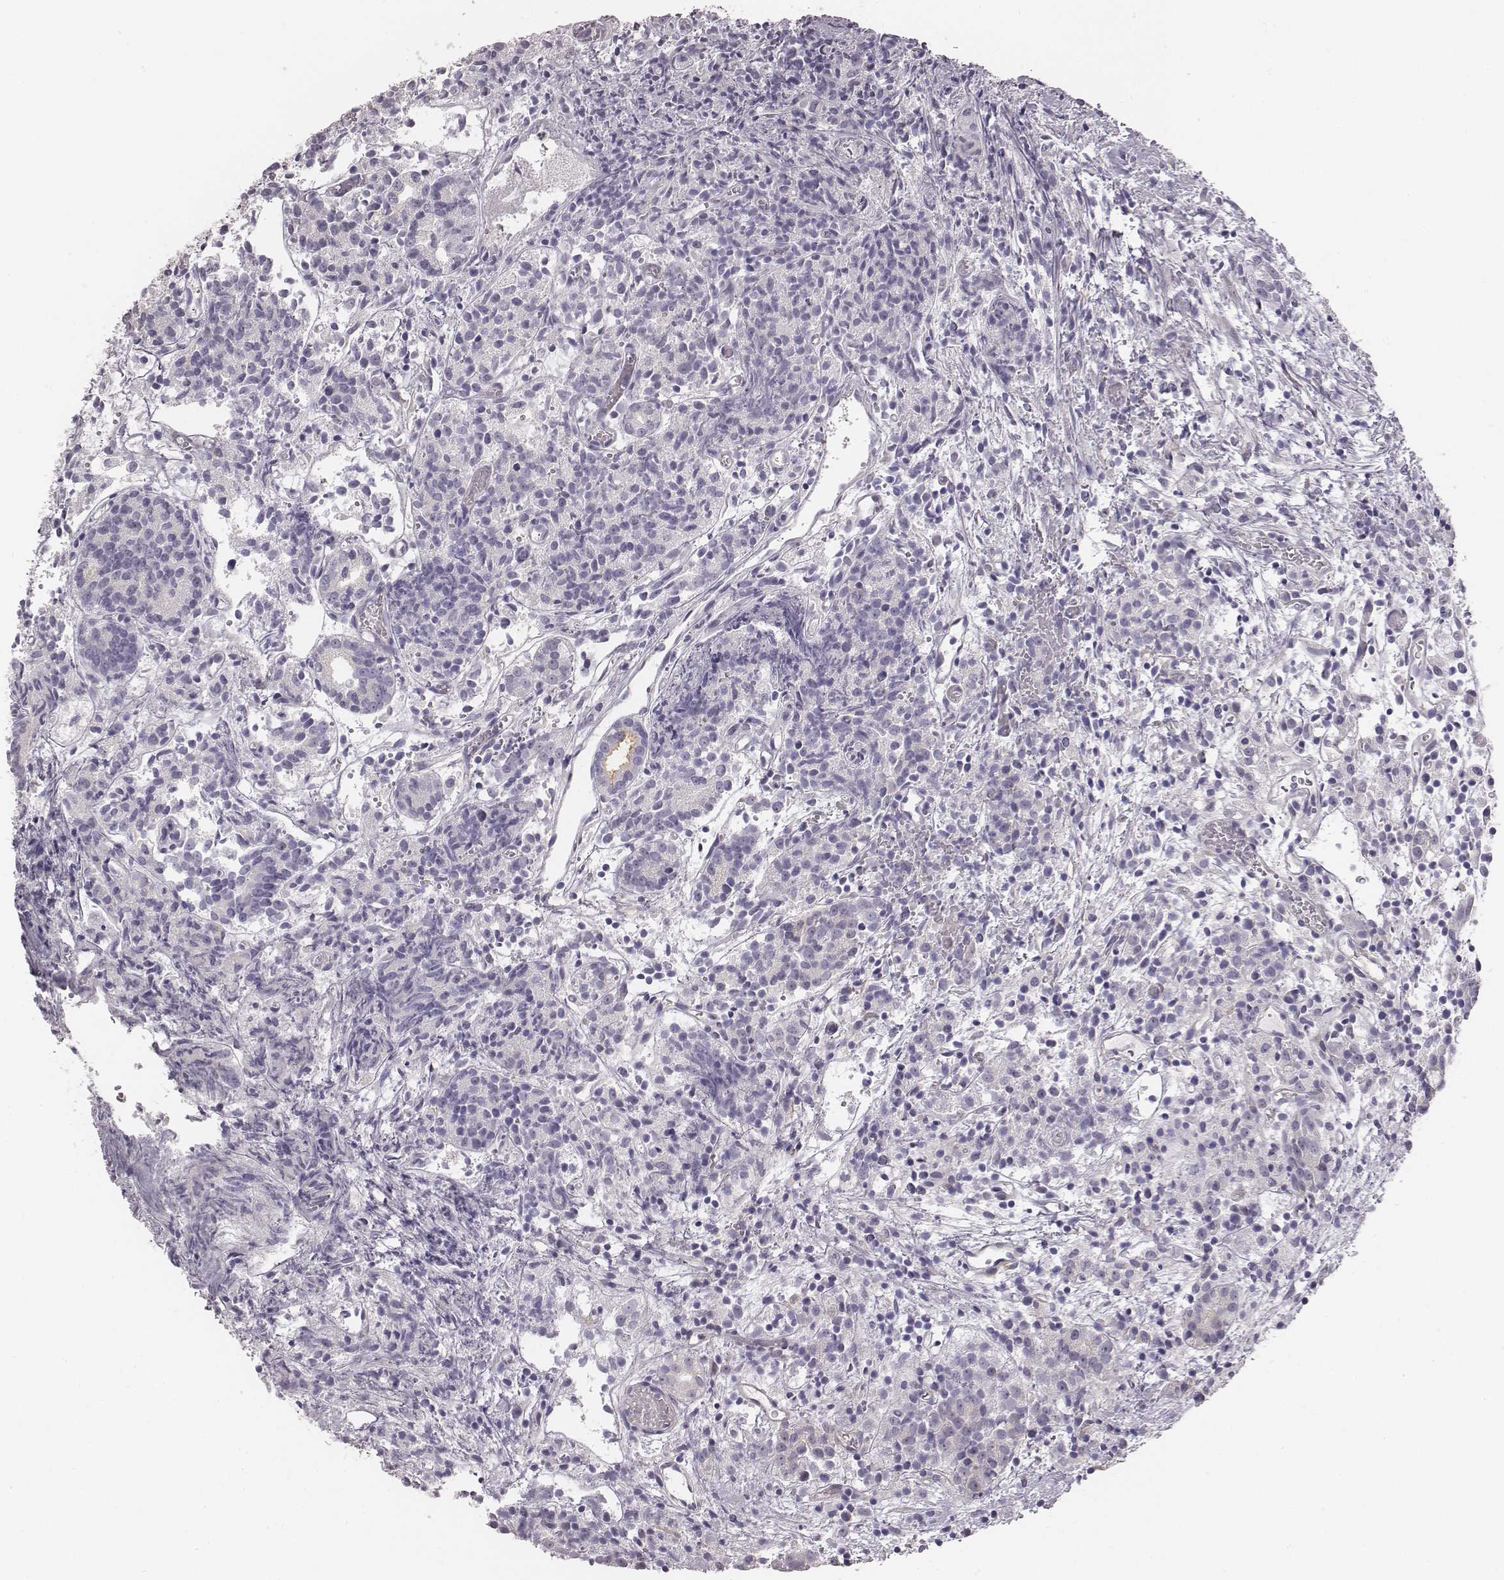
{"staining": {"intensity": "negative", "quantity": "none", "location": "none"}, "tissue": "prostate cancer", "cell_type": "Tumor cells", "image_type": "cancer", "snomed": [{"axis": "morphology", "description": "Adenocarcinoma, High grade"}, {"axis": "topography", "description": "Prostate"}], "caption": "Tumor cells show no significant positivity in prostate cancer. The staining is performed using DAB (3,3'-diaminobenzidine) brown chromogen with nuclei counter-stained in using hematoxylin.", "gene": "PBK", "patient": {"sex": "male", "age": 53}}